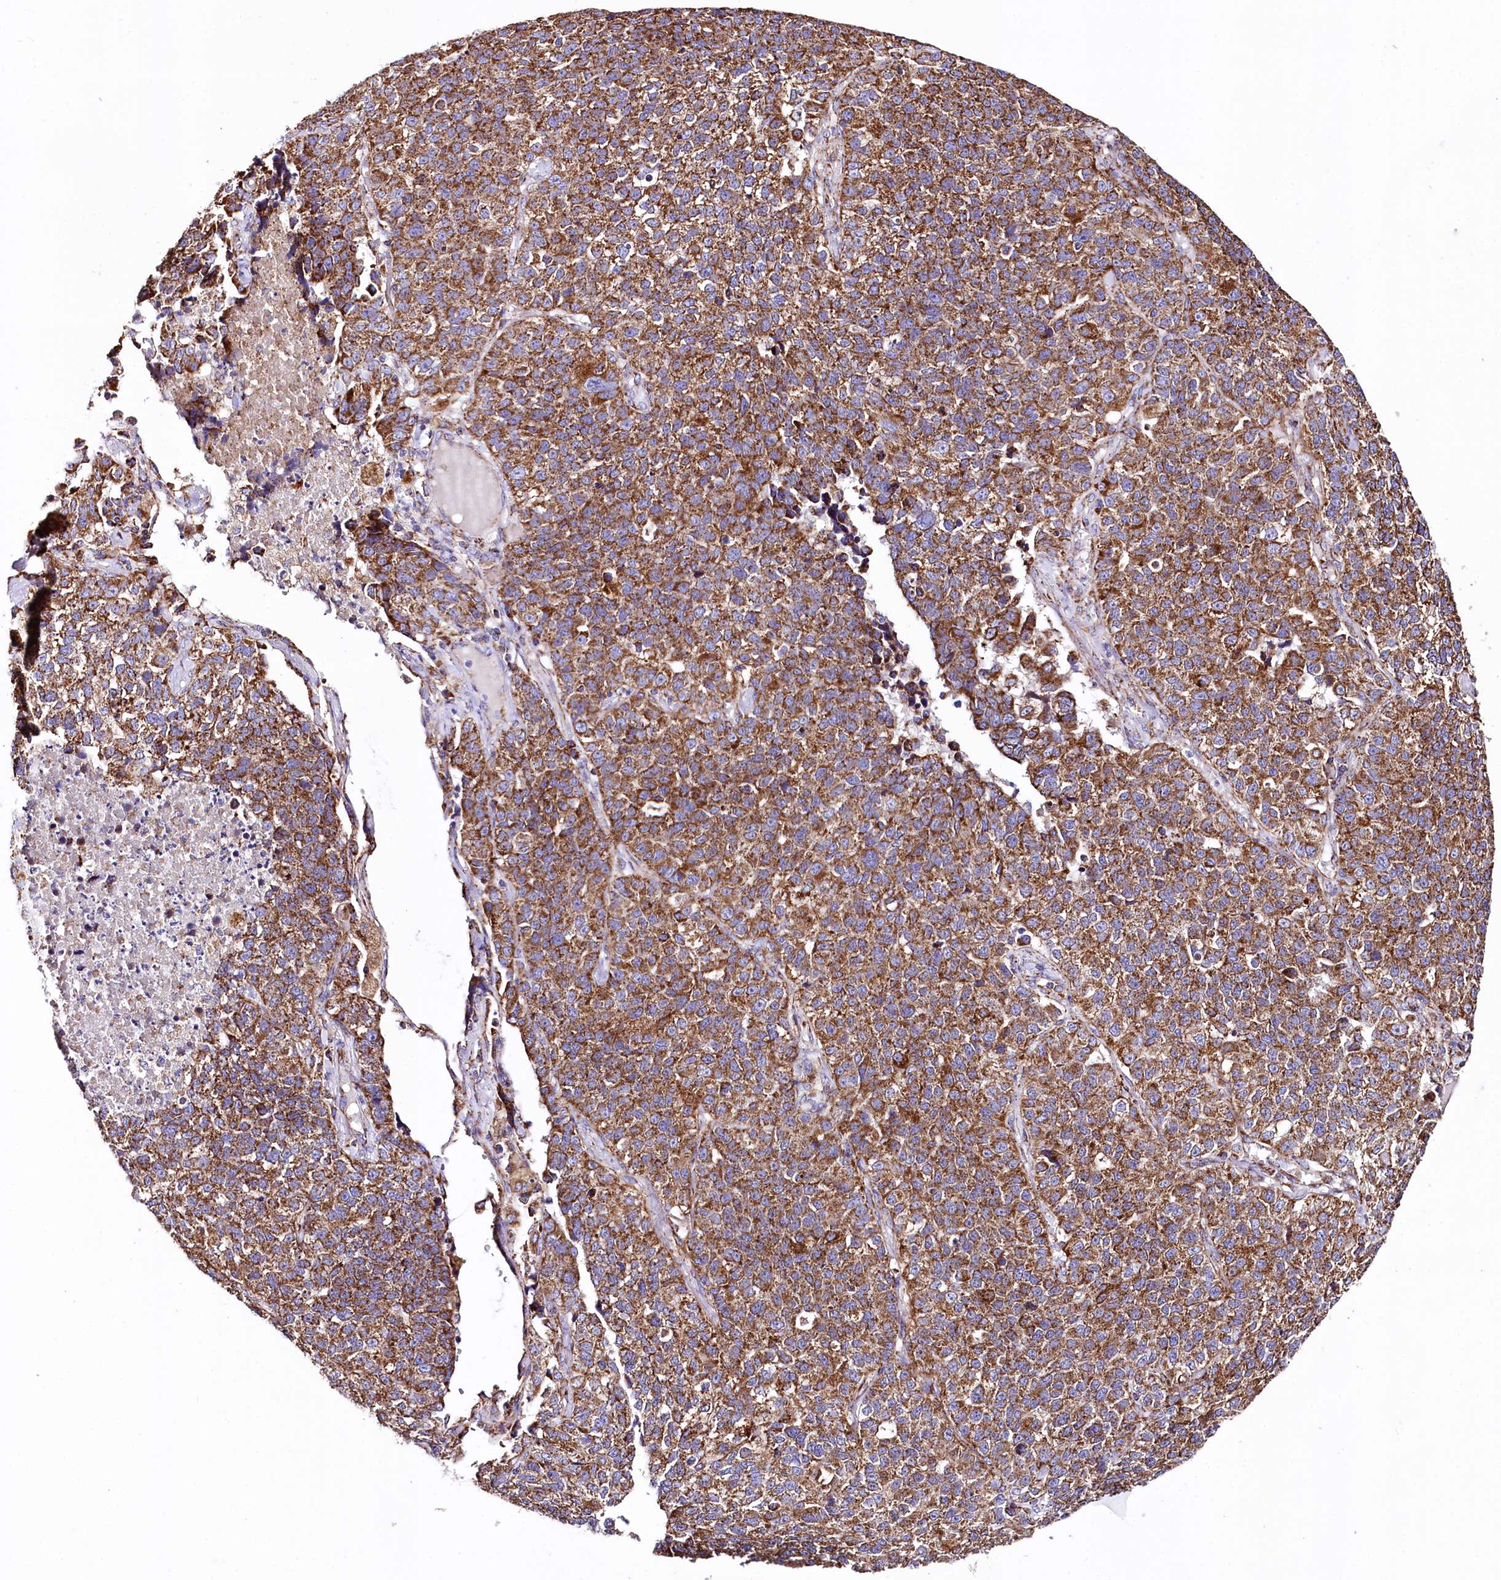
{"staining": {"intensity": "strong", "quantity": ">75%", "location": "cytoplasmic/membranous"}, "tissue": "lung cancer", "cell_type": "Tumor cells", "image_type": "cancer", "snomed": [{"axis": "morphology", "description": "Adenocarcinoma, NOS"}, {"axis": "topography", "description": "Lung"}], "caption": "This photomicrograph displays immunohistochemistry (IHC) staining of human lung cancer (adenocarcinoma), with high strong cytoplasmic/membranous staining in about >75% of tumor cells.", "gene": "APLP2", "patient": {"sex": "male", "age": 49}}